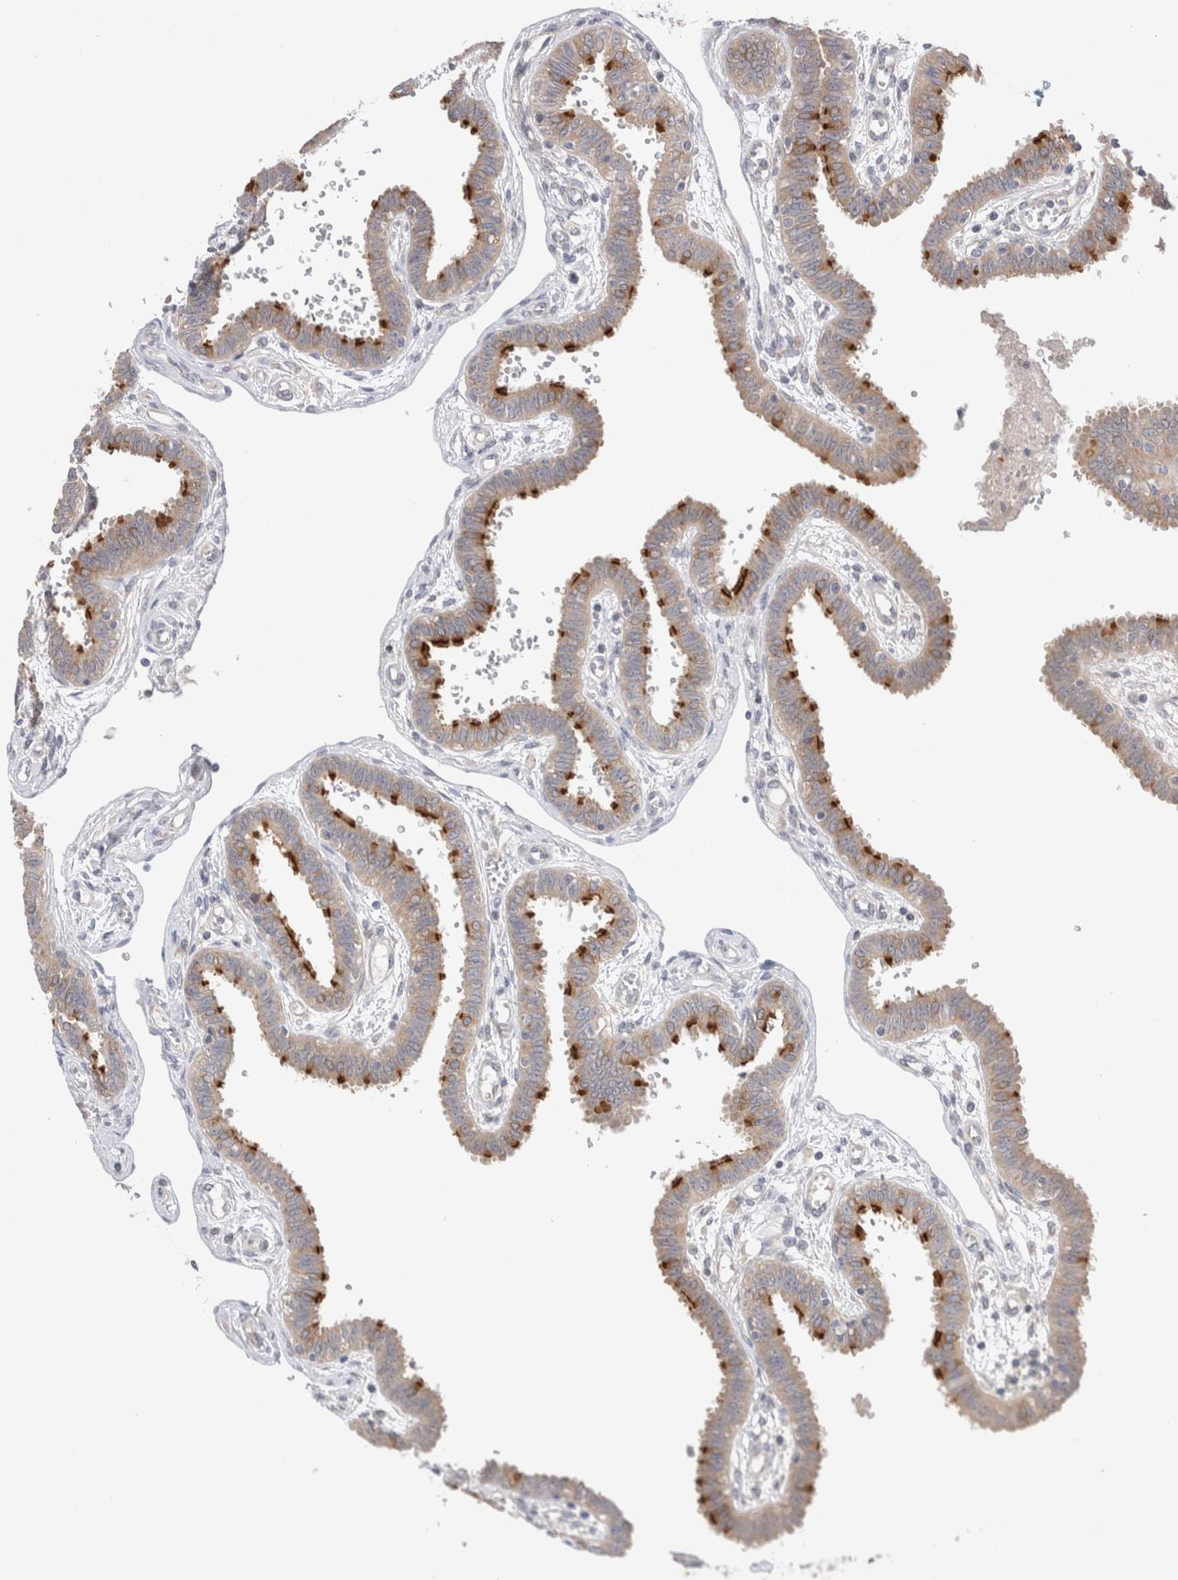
{"staining": {"intensity": "moderate", "quantity": "25%-75%", "location": "cytoplasmic/membranous"}, "tissue": "fallopian tube", "cell_type": "Glandular cells", "image_type": "normal", "snomed": [{"axis": "morphology", "description": "Normal tissue, NOS"}, {"axis": "topography", "description": "Fallopian tube"}], "caption": "Brown immunohistochemical staining in normal human fallopian tube reveals moderate cytoplasmic/membranous staining in about 25%-75% of glandular cells. The protein of interest is stained brown, and the nuclei are stained in blue (DAB (3,3'-diaminobenzidine) IHC with brightfield microscopy, high magnification).", "gene": "IFT74", "patient": {"sex": "female", "age": 32}}